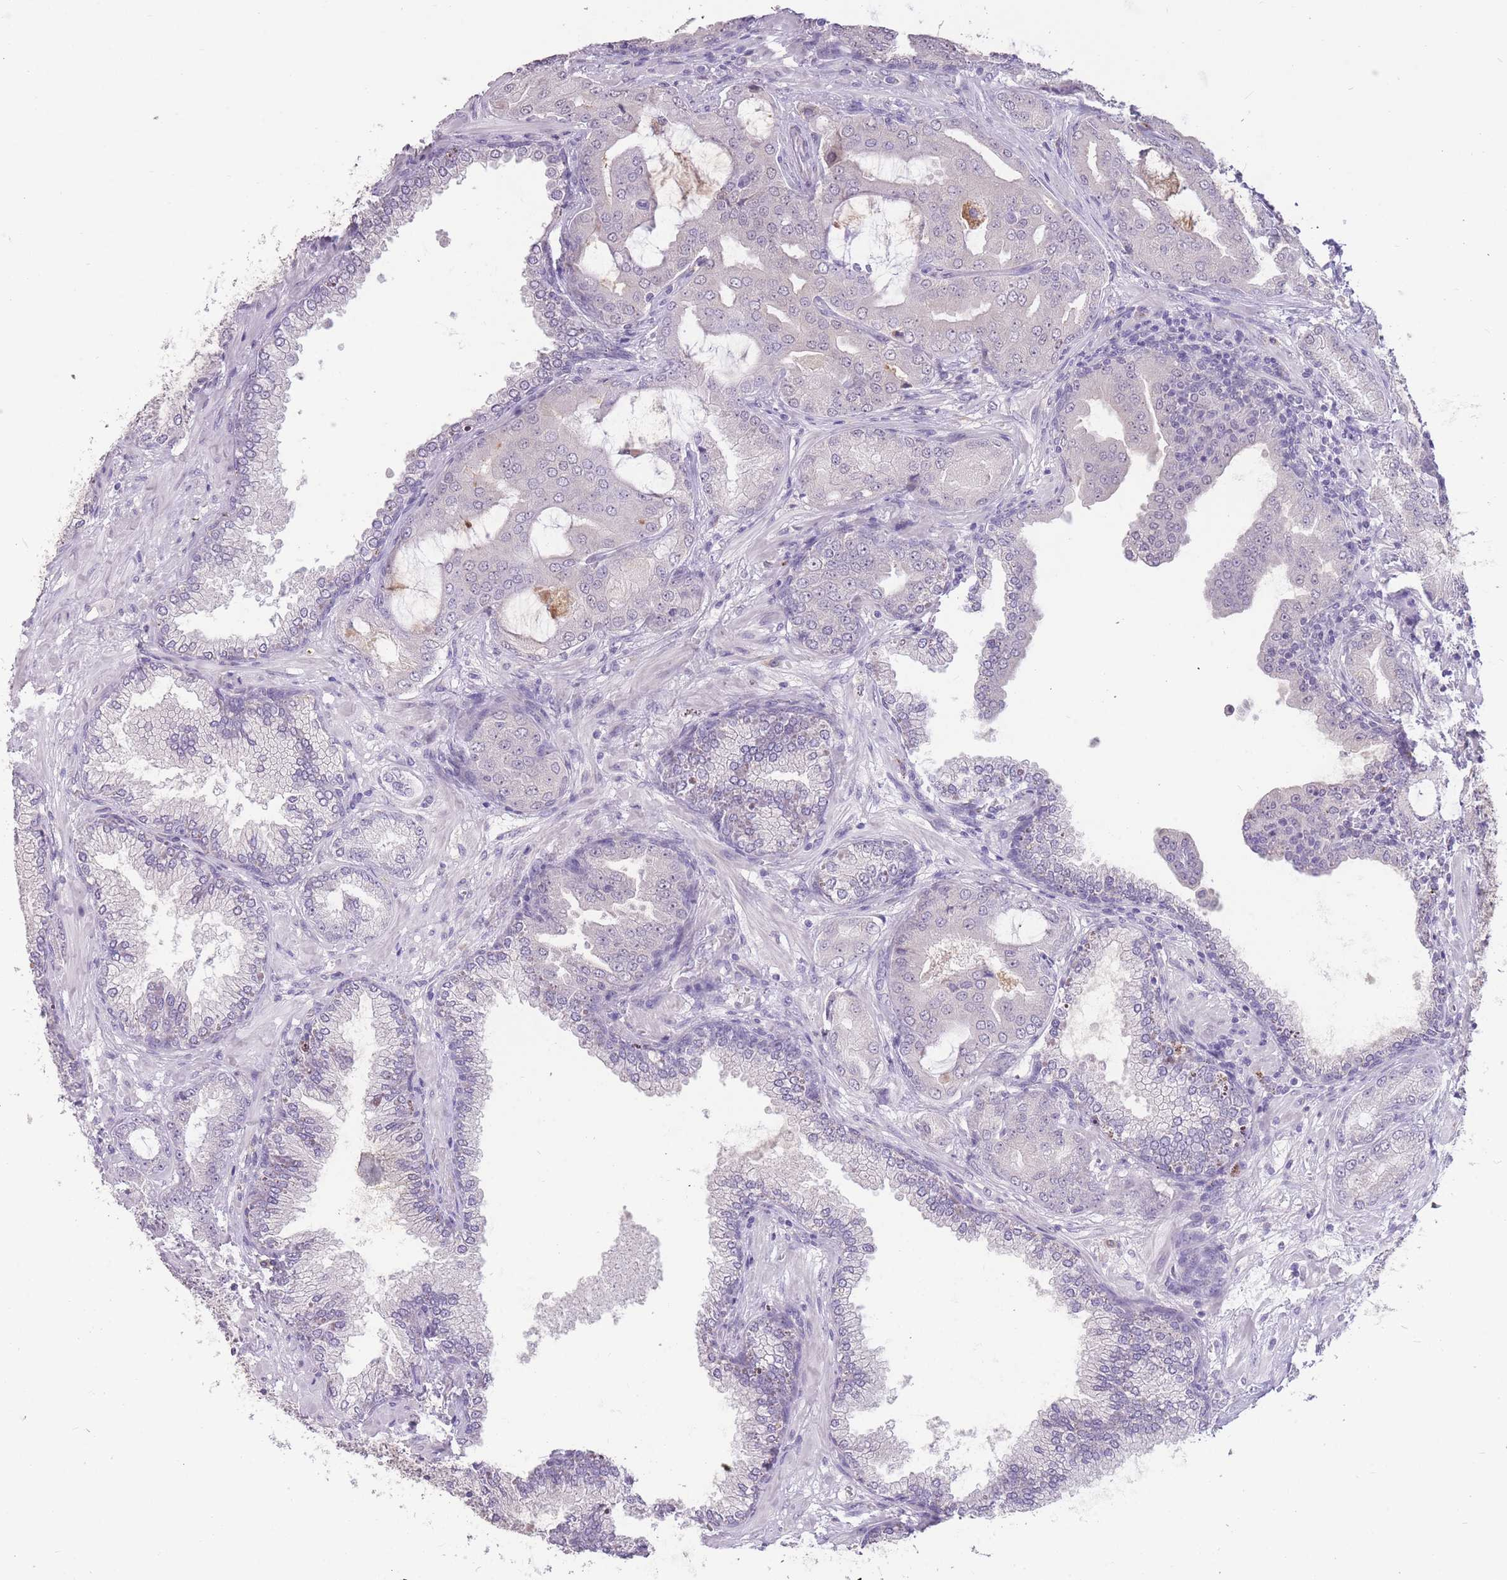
{"staining": {"intensity": "negative", "quantity": "none", "location": "none"}, "tissue": "prostate cancer", "cell_type": "Tumor cells", "image_type": "cancer", "snomed": [{"axis": "morphology", "description": "Adenocarcinoma, High grade"}, {"axis": "topography", "description": "Prostate"}], "caption": "The image exhibits no staining of tumor cells in prostate cancer.", "gene": "HNRNPUL1", "patient": {"sex": "male", "age": 68}}